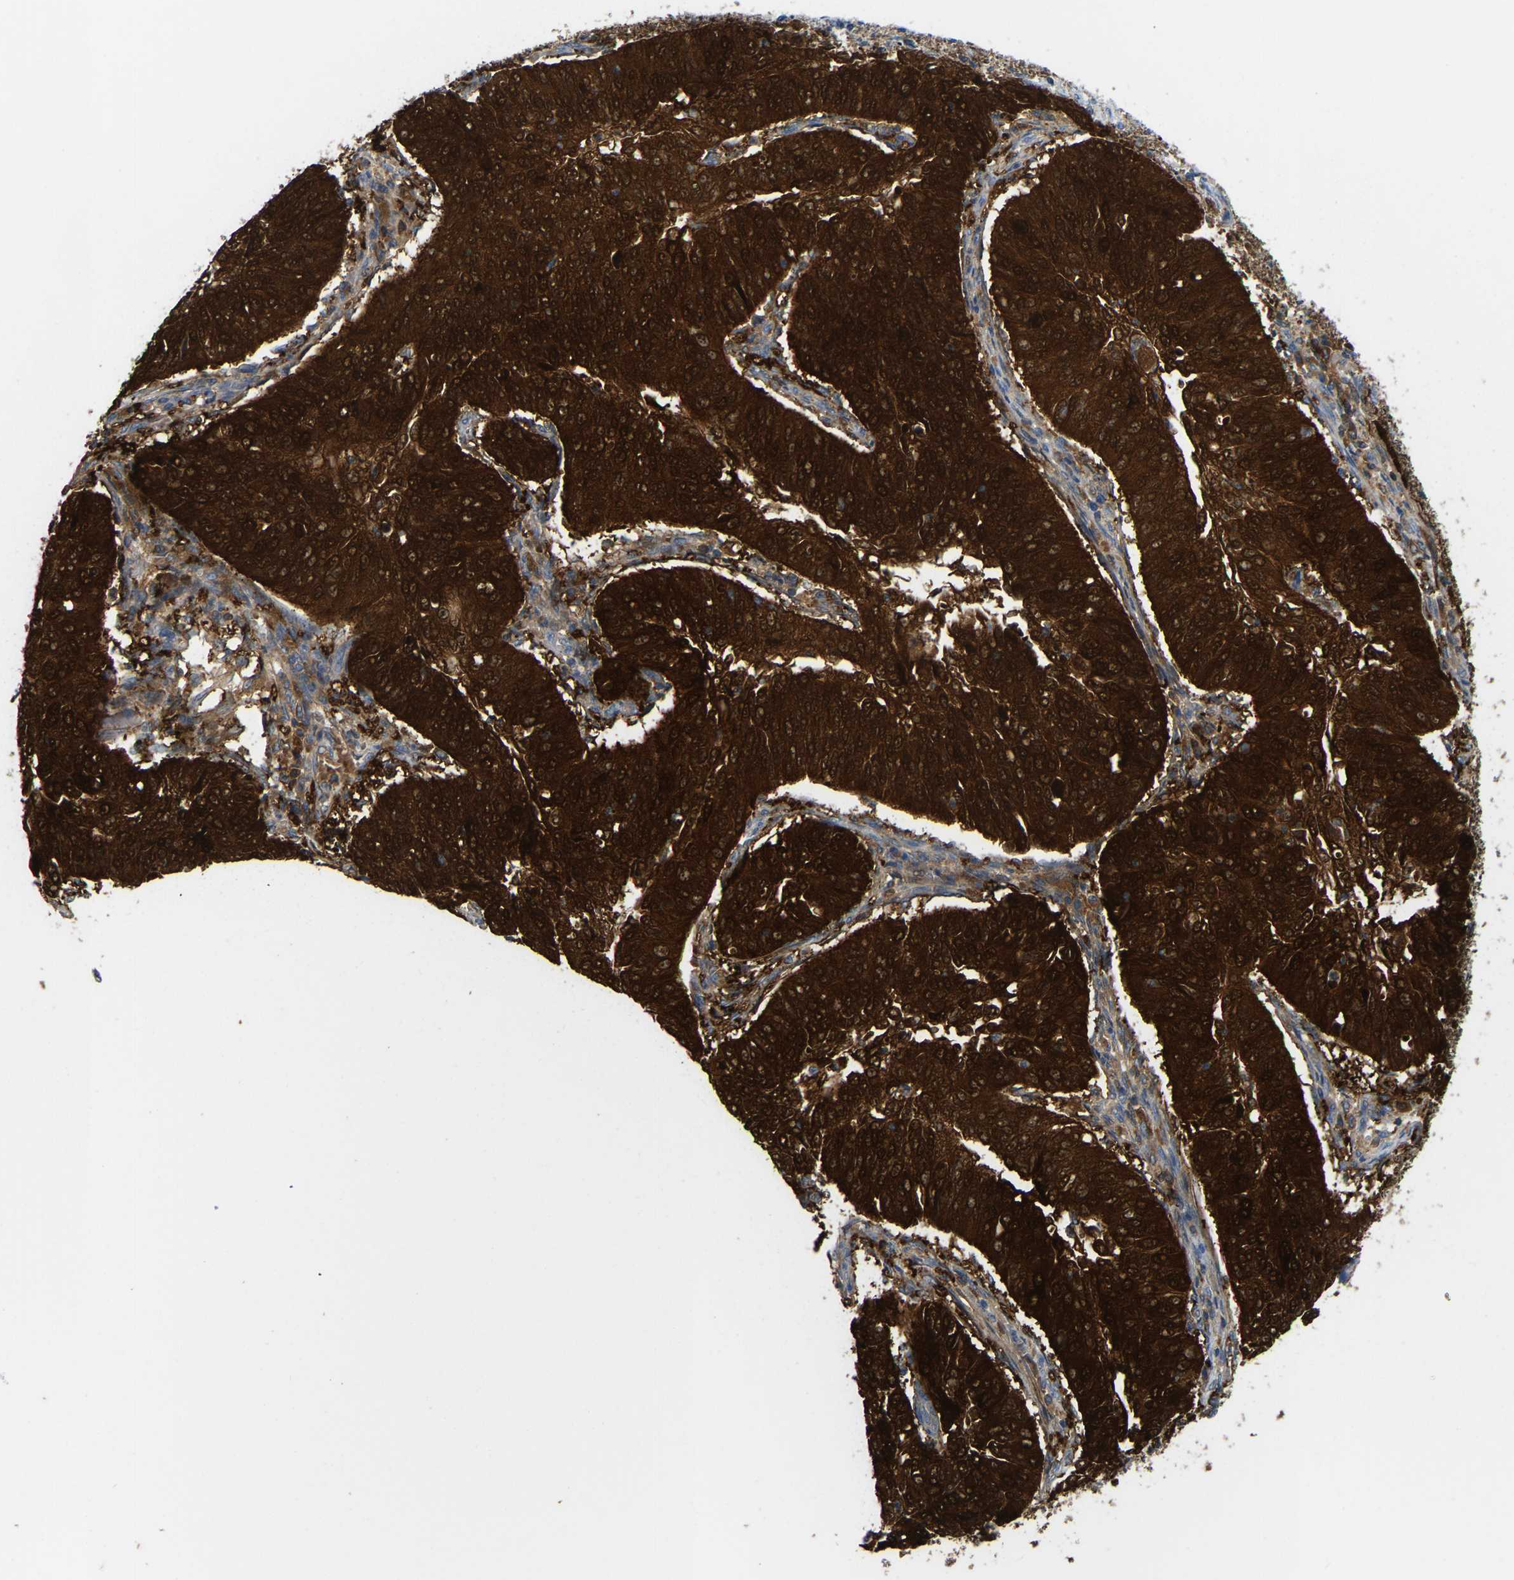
{"staining": {"intensity": "strong", "quantity": ">75%", "location": "cytoplasmic/membranous"}, "tissue": "cervical cancer", "cell_type": "Tumor cells", "image_type": "cancer", "snomed": [{"axis": "morphology", "description": "Normal tissue, NOS"}, {"axis": "morphology", "description": "Squamous cell carcinoma, NOS"}, {"axis": "topography", "description": "Cervix"}], "caption": "Immunohistochemical staining of squamous cell carcinoma (cervical) reveals high levels of strong cytoplasmic/membranous staining in approximately >75% of tumor cells.", "gene": "SERPINB5", "patient": {"sex": "female", "age": 39}}